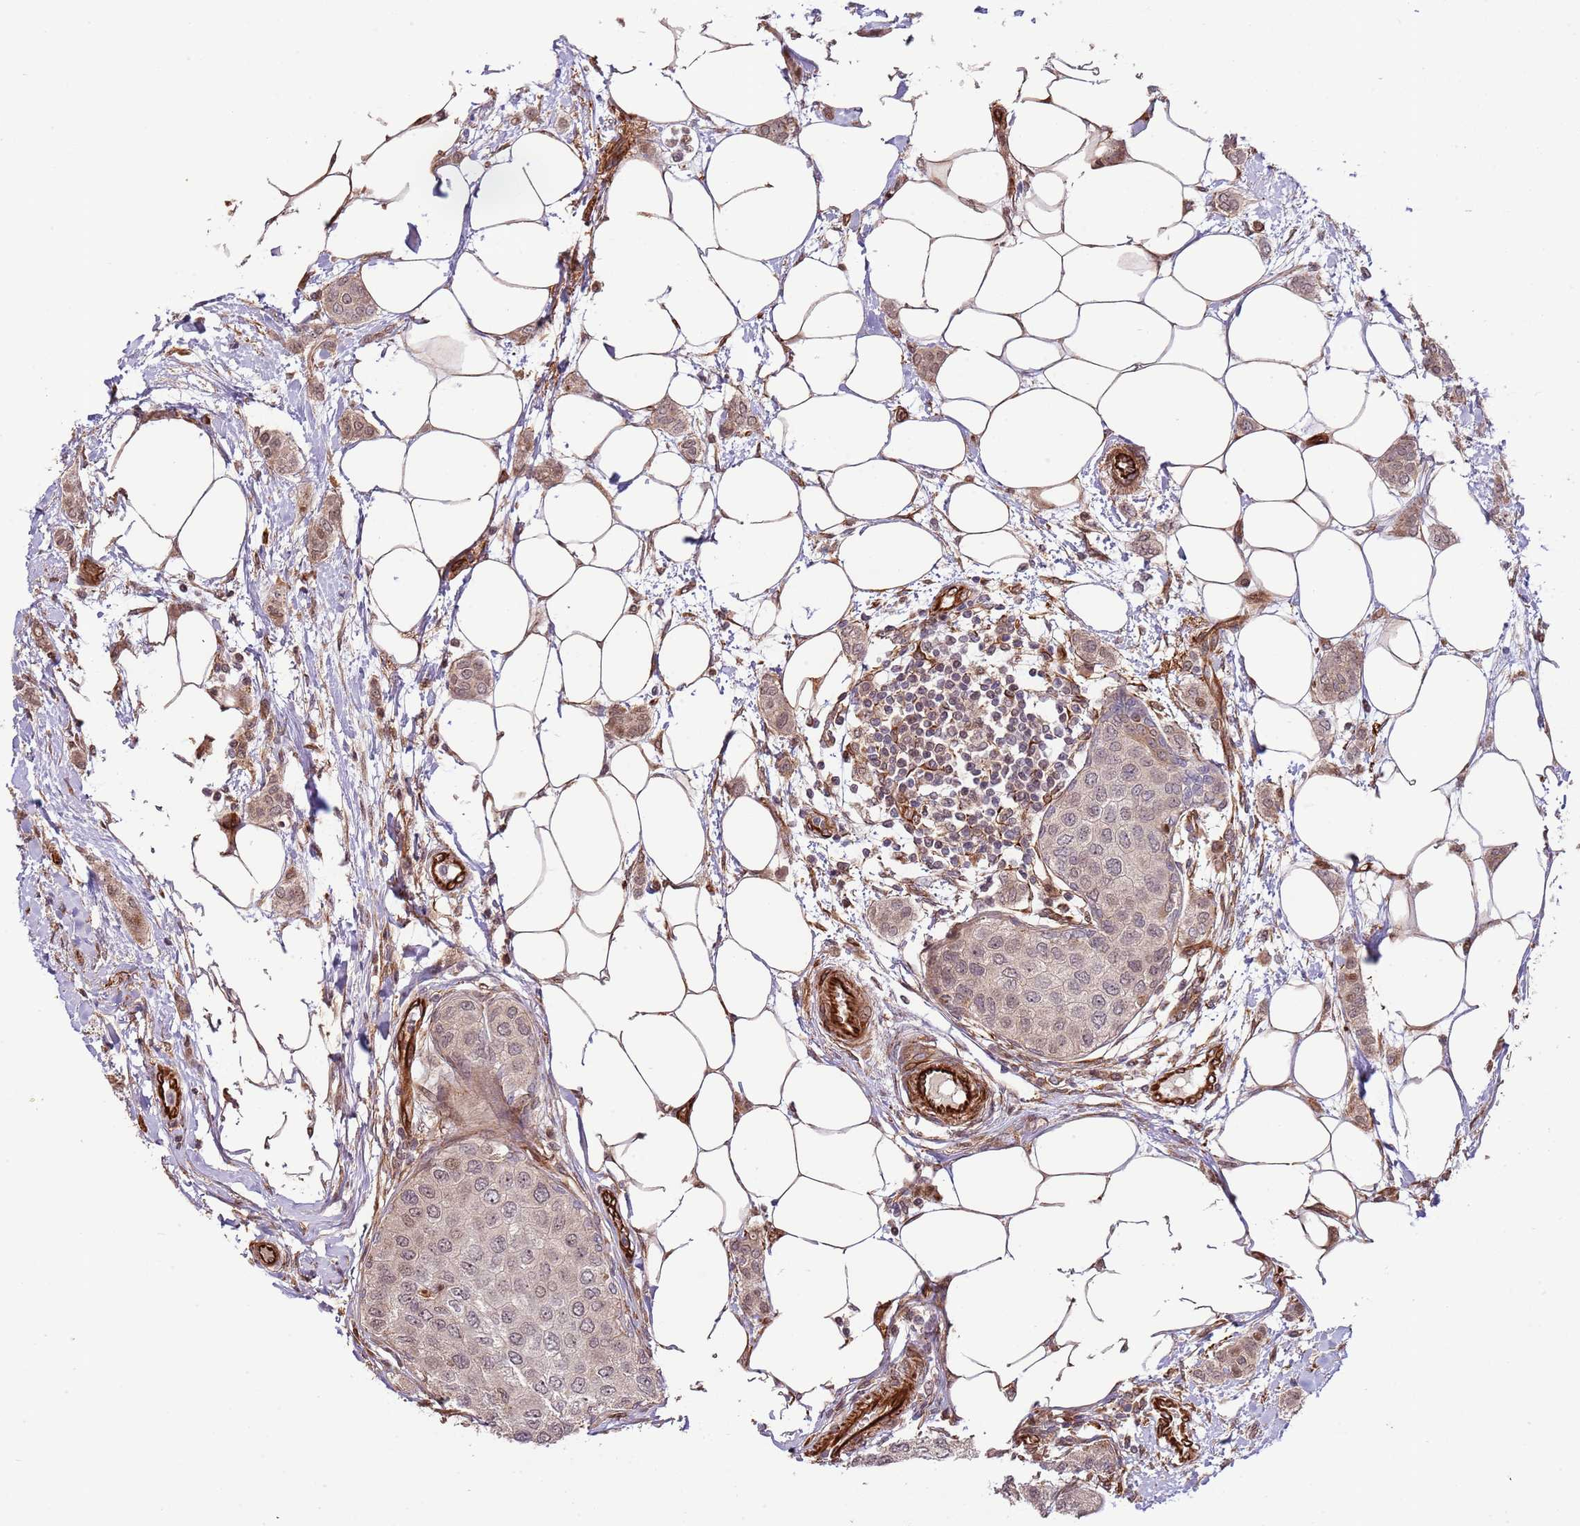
{"staining": {"intensity": "weak", "quantity": "<25%", "location": "cytoplasmic/membranous"}, "tissue": "breast cancer", "cell_type": "Tumor cells", "image_type": "cancer", "snomed": [{"axis": "morphology", "description": "Duct carcinoma"}, {"axis": "topography", "description": "Breast"}], "caption": "Tumor cells show no significant protein expression in breast infiltrating ductal carcinoma.", "gene": "NEK3", "patient": {"sex": "female", "age": 72}}